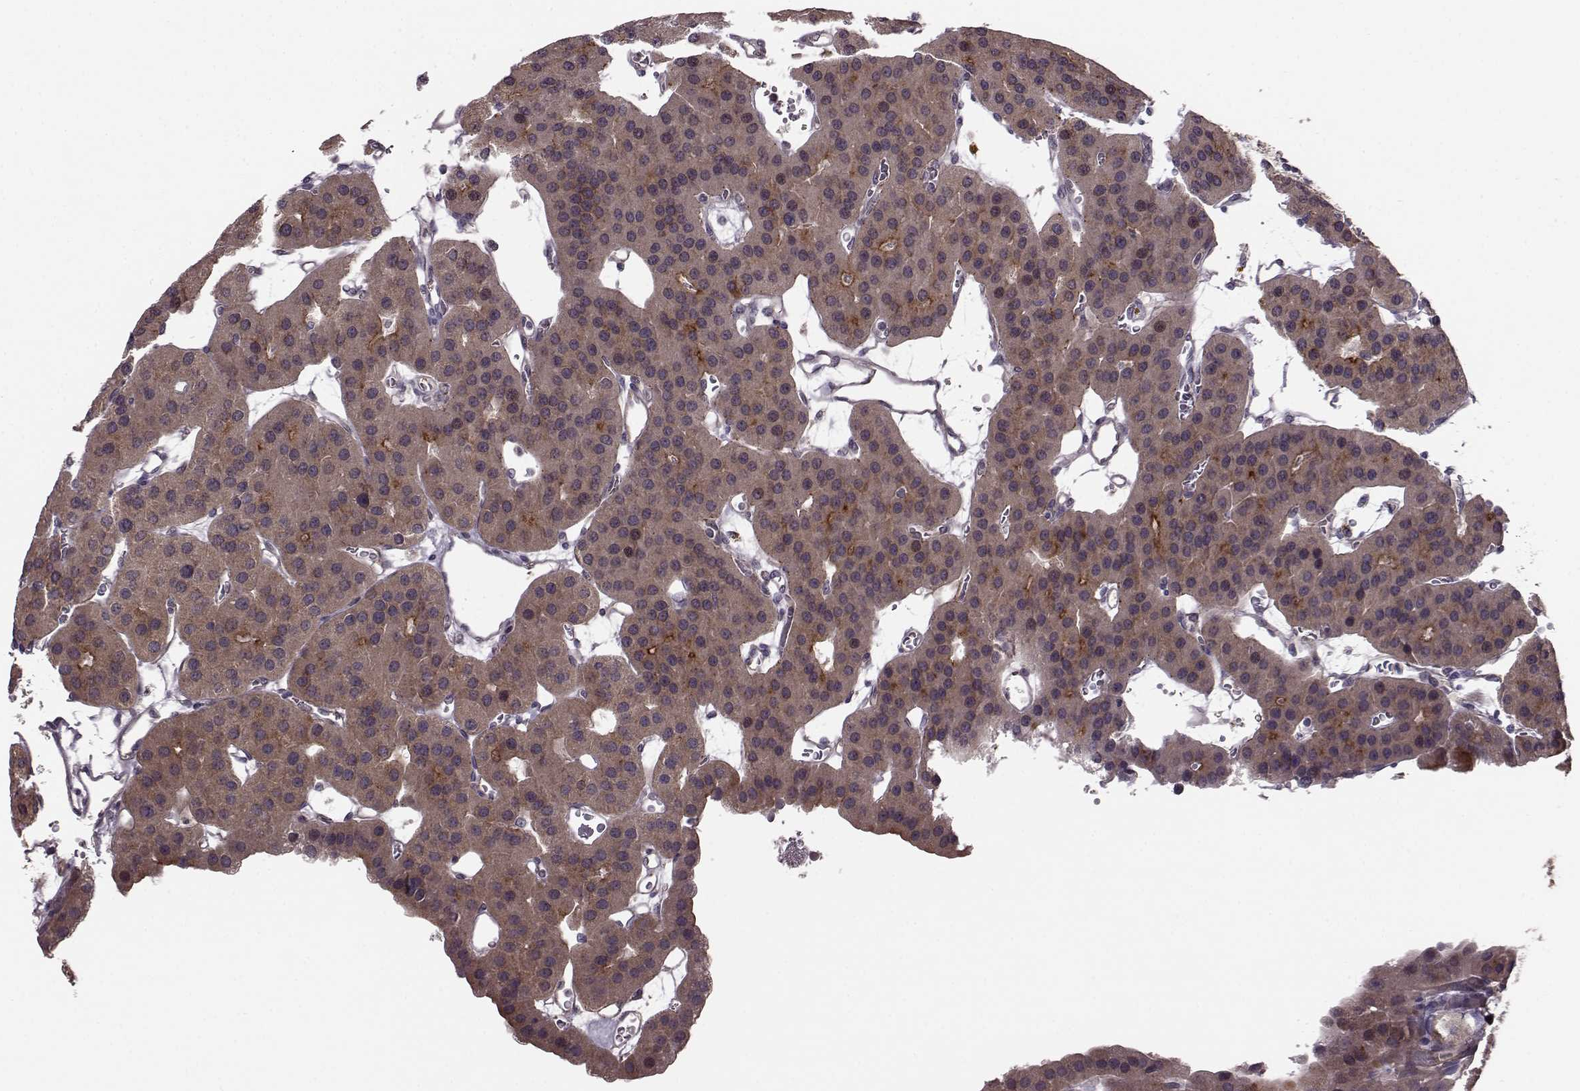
{"staining": {"intensity": "strong", "quantity": "<25%", "location": "cytoplasmic/membranous"}, "tissue": "parathyroid gland", "cell_type": "Glandular cells", "image_type": "normal", "snomed": [{"axis": "morphology", "description": "Normal tissue, NOS"}, {"axis": "morphology", "description": "Adenoma, NOS"}, {"axis": "topography", "description": "Parathyroid gland"}], "caption": "This image exhibits immunohistochemistry (IHC) staining of unremarkable parathyroid gland, with medium strong cytoplasmic/membranous expression in about <25% of glandular cells.", "gene": "SYNPO", "patient": {"sex": "female", "age": 86}}